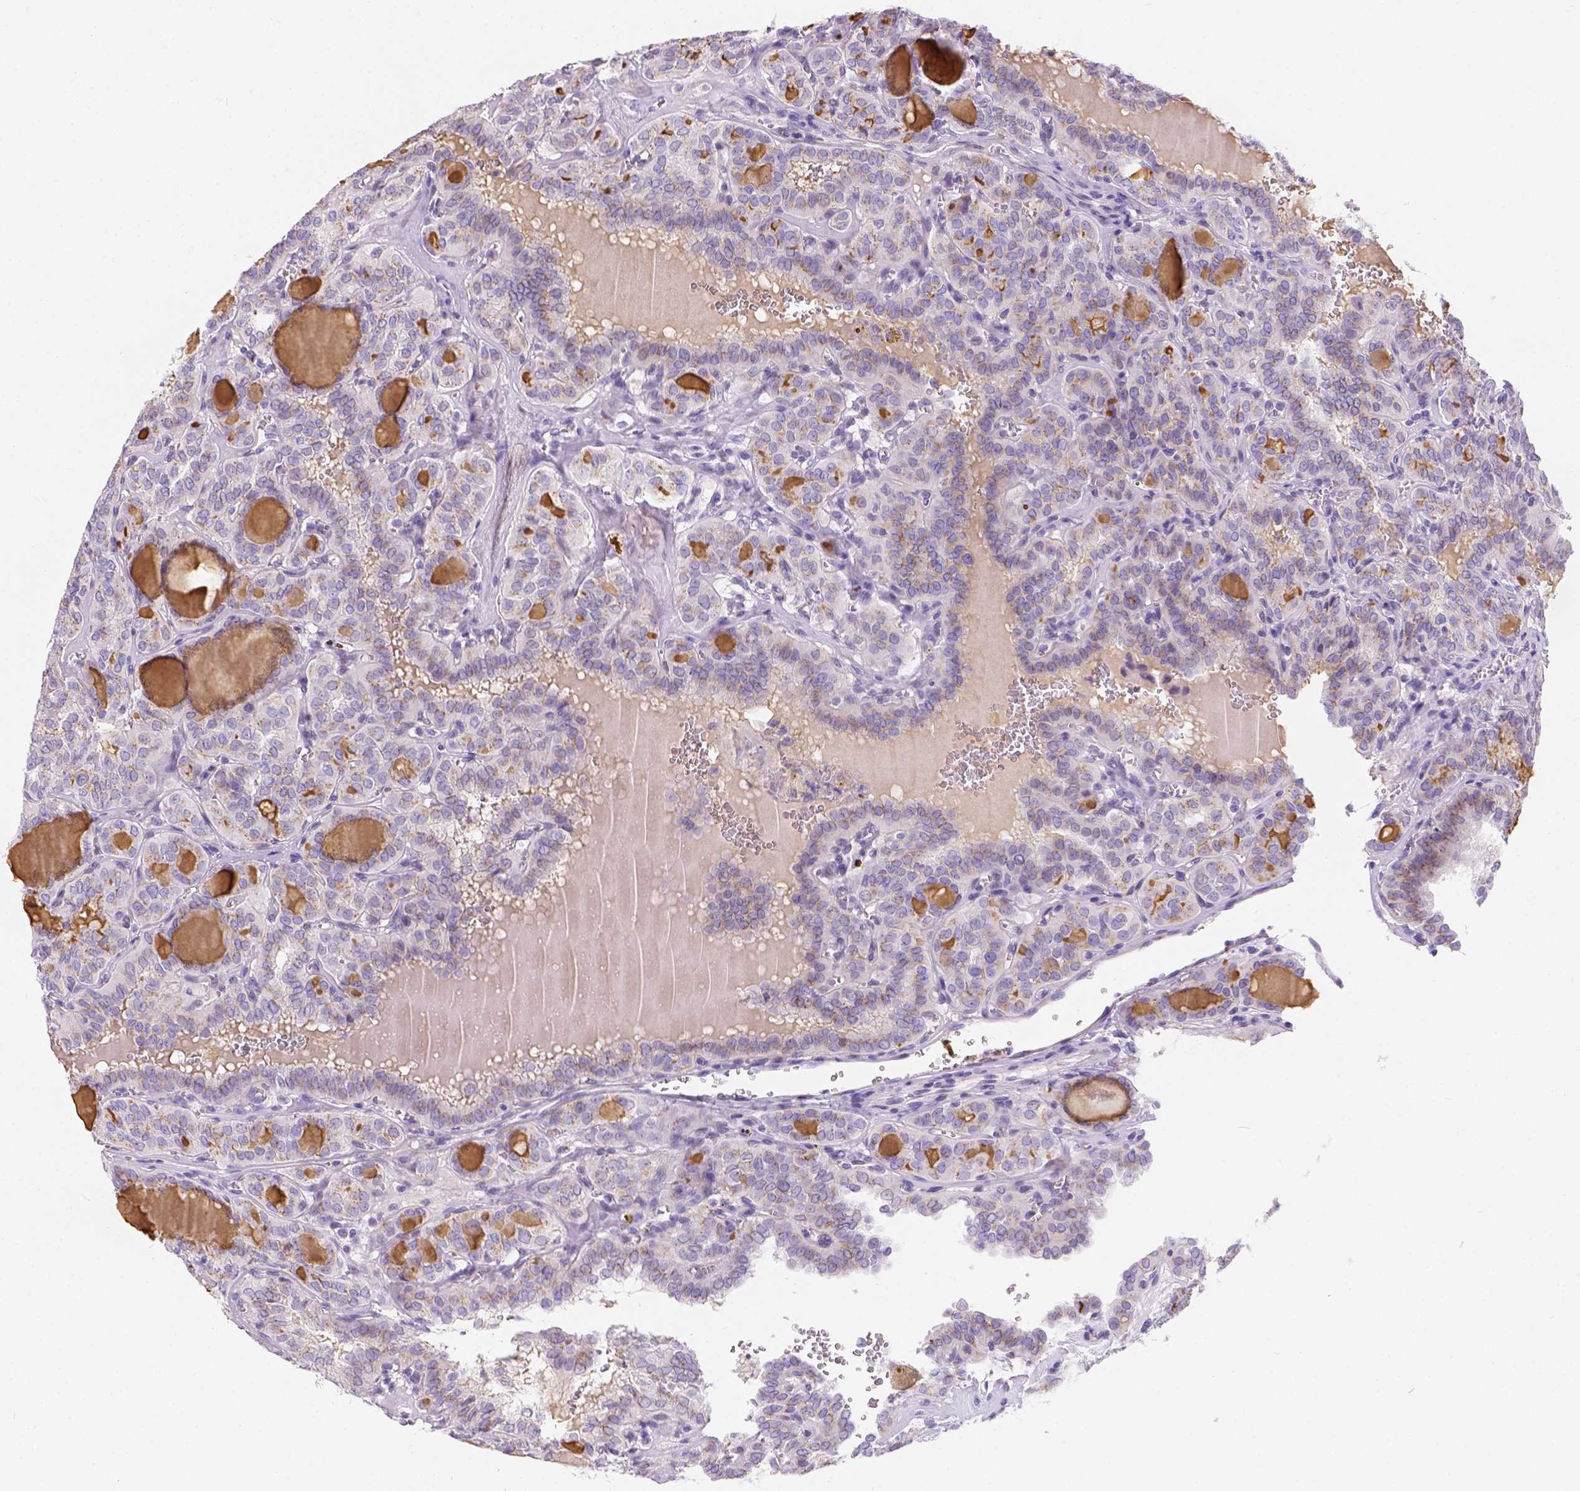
{"staining": {"intensity": "weak", "quantity": "25%-75%", "location": "cytoplasmic/membranous"}, "tissue": "thyroid cancer", "cell_type": "Tumor cells", "image_type": "cancer", "snomed": [{"axis": "morphology", "description": "Papillary adenocarcinoma, NOS"}, {"axis": "topography", "description": "Thyroid gland"}], "caption": "High-magnification brightfield microscopy of thyroid papillary adenocarcinoma stained with DAB (3,3'-diaminobenzidine) (brown) and counterstained with hematoxylin (blue). tumor cells exhibit weak cytoplasmic/membranous expression is appreciated in approximately25%-75% of cells.", "gene": "PHF7", "patient": {"sex": "female", "age": 41}}